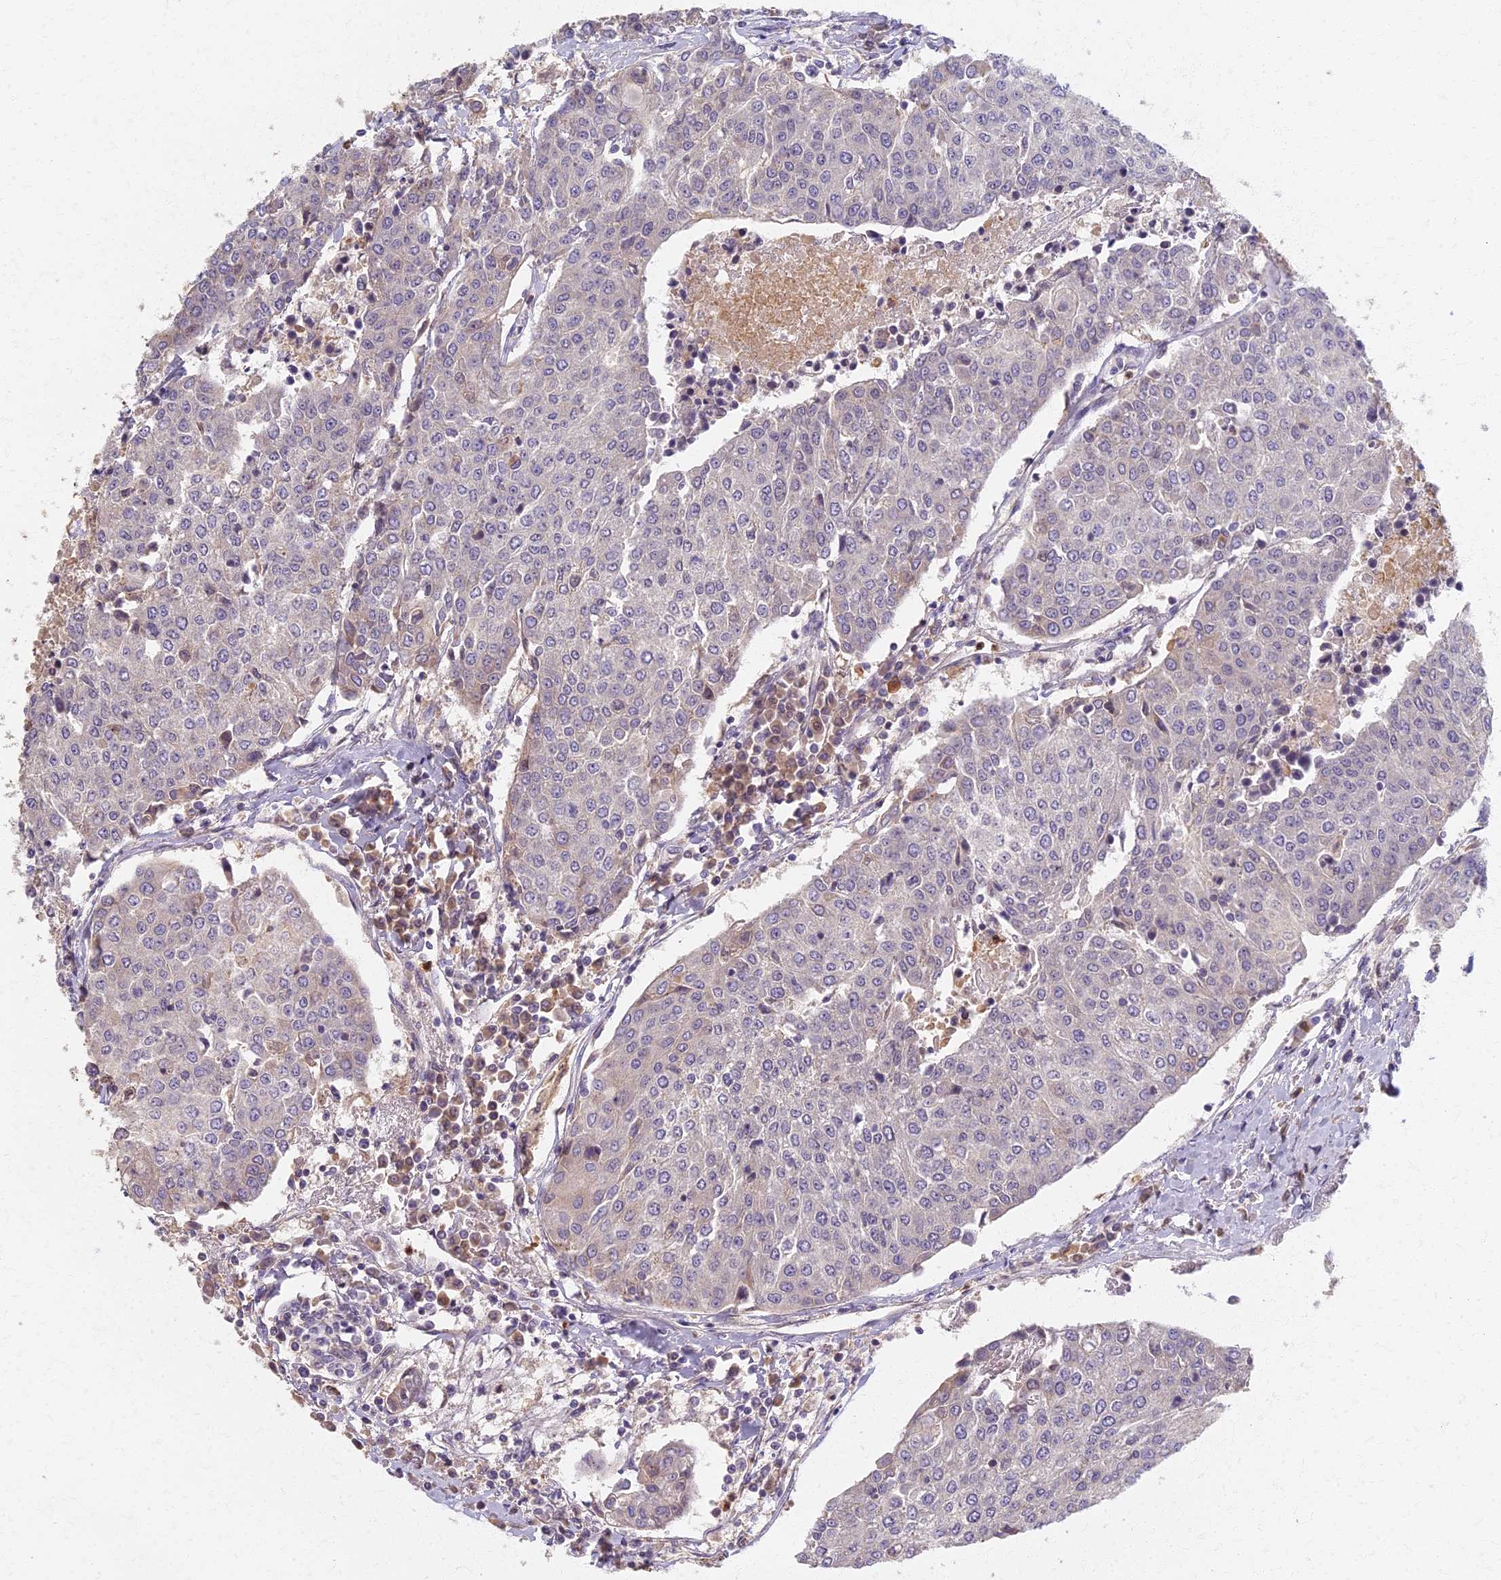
{"staining": {"intensity": "negative", "quantity": "none", "location": "none"}, "tissue": "urothelial cancer", "cell_type": "Tumor cells", "image_type": "cancer", "snomed": [{"axis": "morphology", "description": "Urothelial carcinoma, High grade"}, {"axis": "topography", "description": "Urinary bladder"}], "caption": "There is no significant staining in tumor cells of high-grade urothelial carcinoma. (DAB immunohistochemistry with hematoxylin counter stain).", "gene": "AP4E1", "patient": {"sex": "female", "age": 85}}